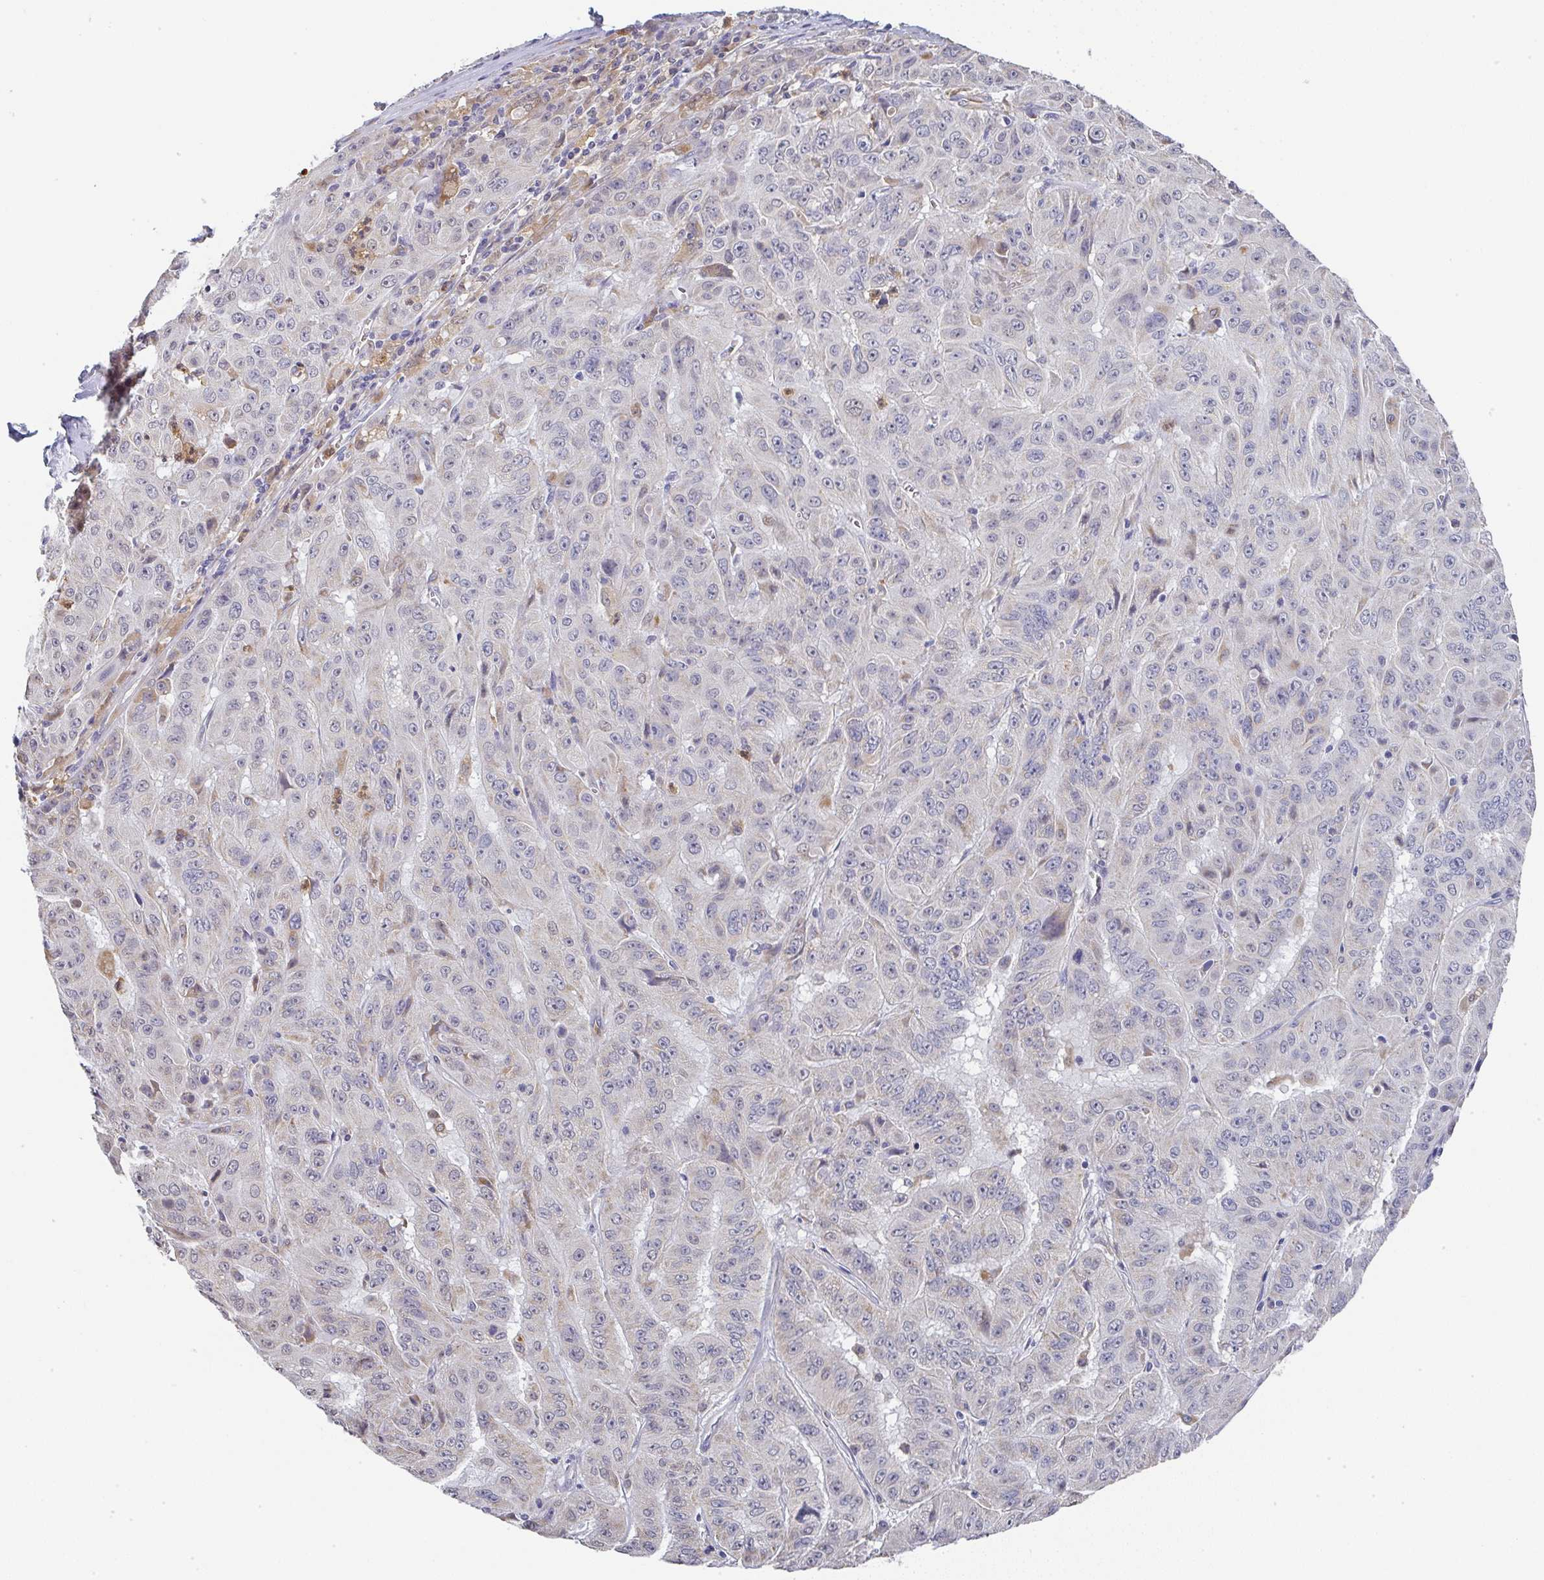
{"staining": {"intensity": "negative", "quantity": "none", "location": "none"}, "tissue": "pancreatic cancer", "cell_type": "Tumor cells", "image_type": "cancer", "snomed": [{"axis": "morphology", "description": "Adenocarcinoma, NOS"}, {"axis": "topography", "description": "Pancreas"}], "caption": "Immunohistochemistry (IHC) photomicrograph of pancreatic cancer stained for a protein (brown), which exhibits no expression in tumor cells. (Stains: DAB (3,3'-diaminobenzidine) immunohistochemistry with hematoxylin counter stain, Microscopy: brightfield microscopy at high magnification).", "gene": "NCF1", "patient": {"sex": "male", "age": 63}}